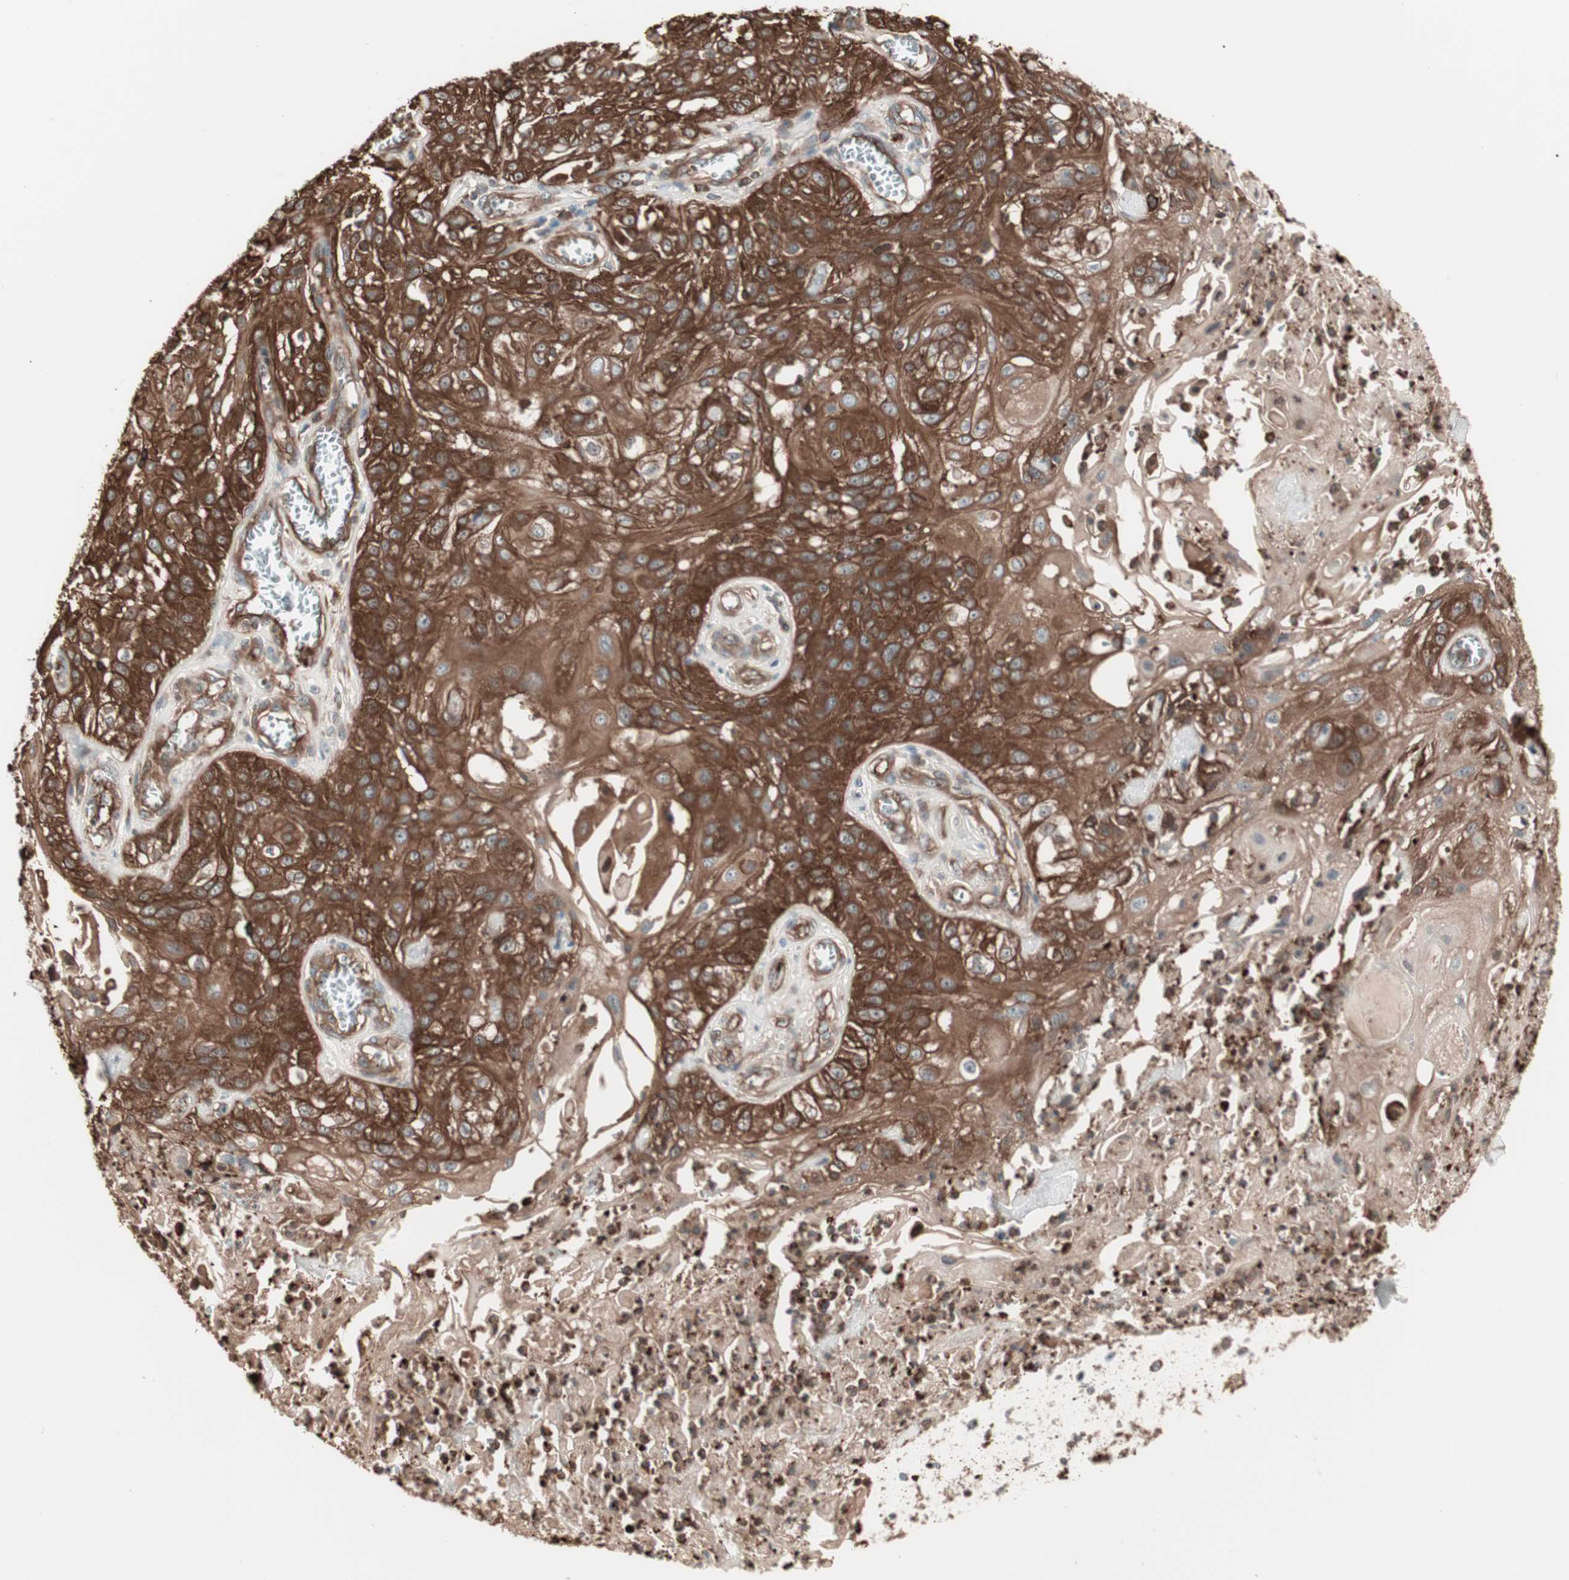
{"staining": {"intensity": "strong", "quantity": ">75%", "location": "cytoplasmic/membranous"}, "tissue": "skin cancer", "cell_type": "Tumor cells", "image_type": "cancer", "snomed": [{"axis": "morphology", "description": "Squamous cell carcinoma, NOS"}, {"axis": "morphology", "description": "Squamous cell carcinoma, metastatic, NOS"}, {"axis": "topography", "description": "Skin"}, {"axis": "topography", "description": "Lymph node"}], "caption": "Skin squamous cell carcinoma stained for a protein reveals strong cytoplasmic/membranous positivity in tumor cells. Nuclei are stained in blue.", "gene": "TCP11L1", "patient": {"sex": "male", "age": 75}}